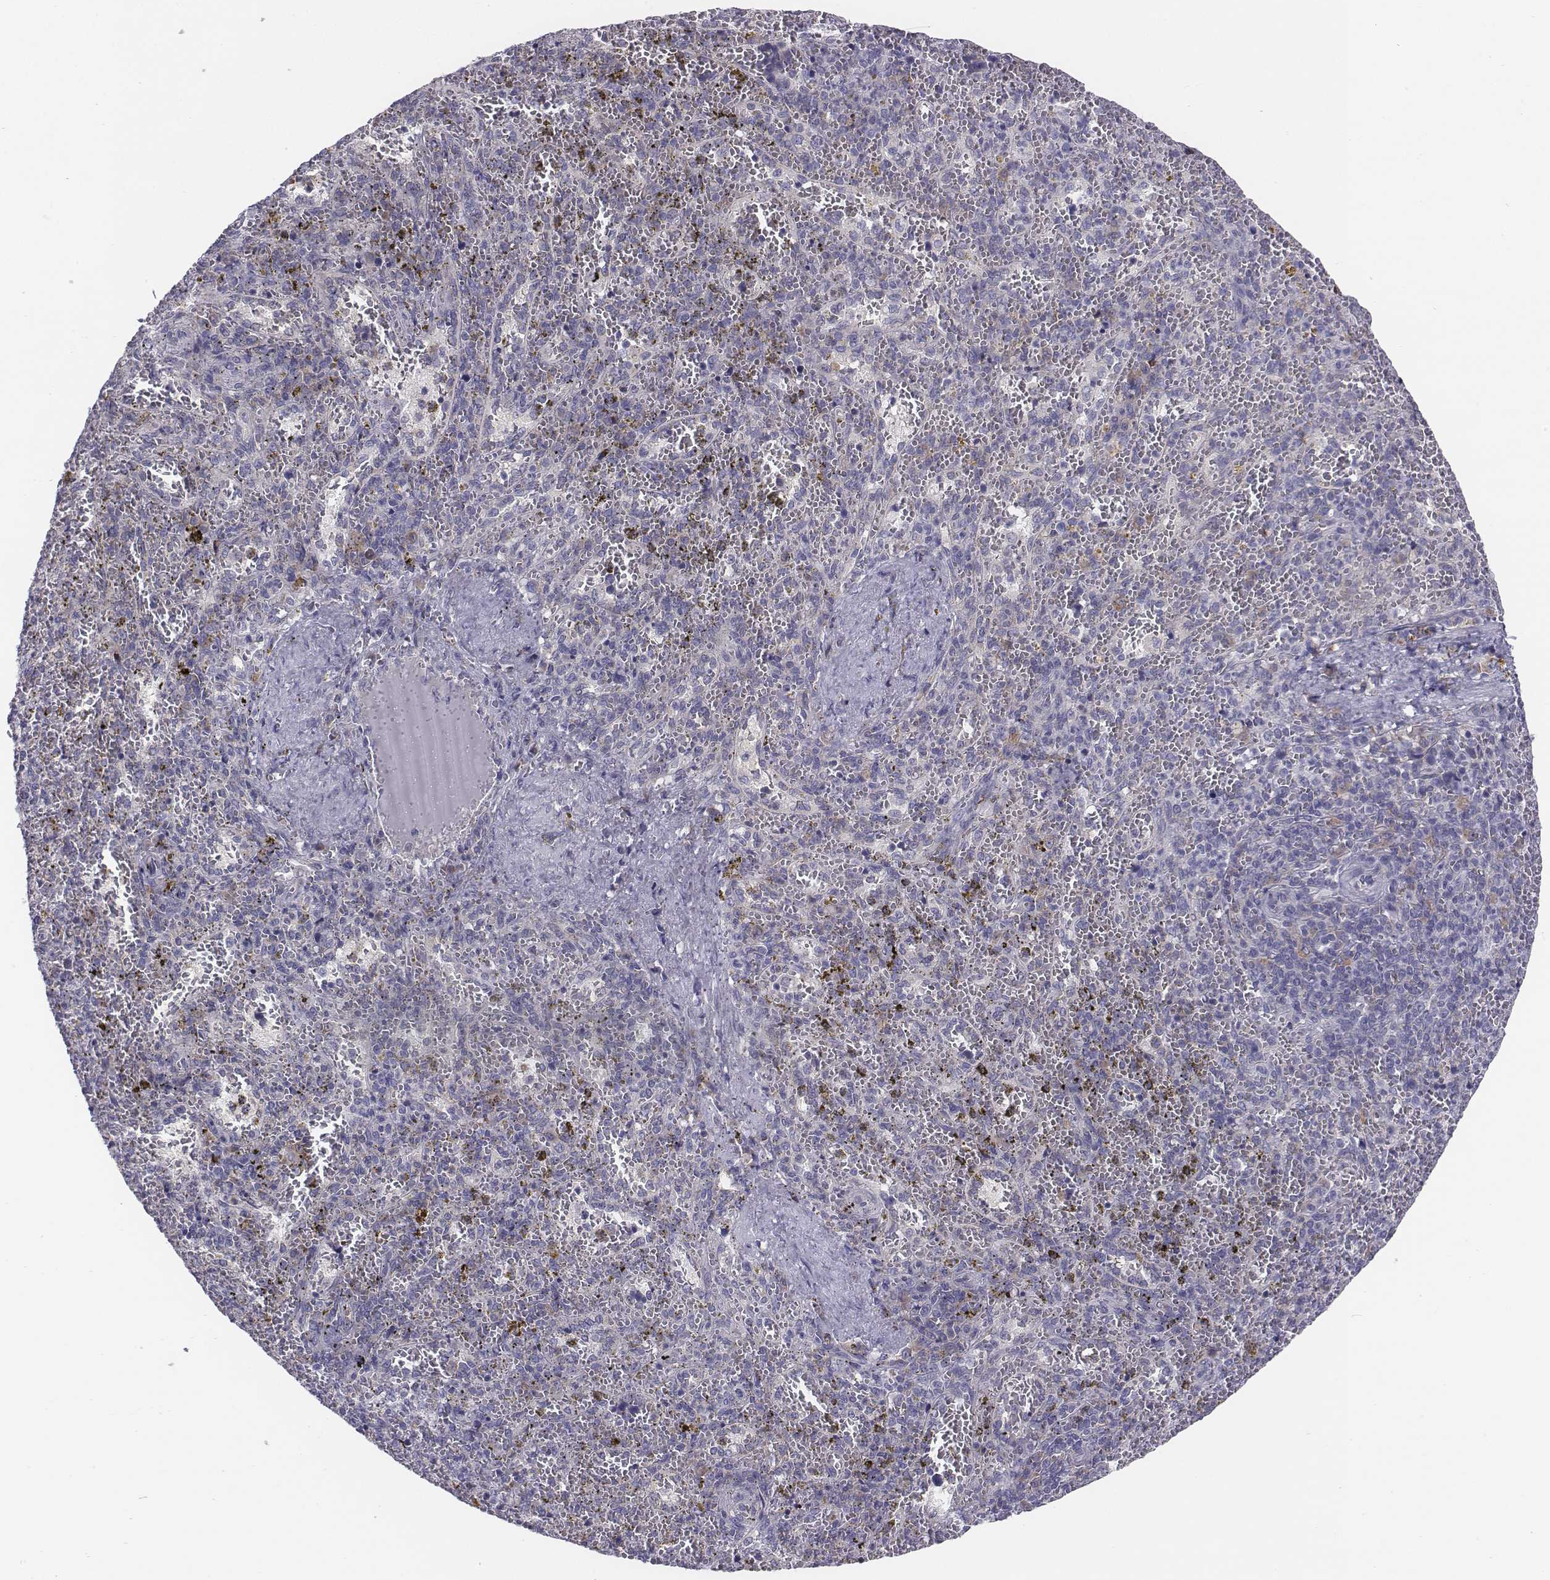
{"staining": {"intensity": "negative", "quantity": "none", "location": "none"}, "tissue": "spleen", "cell_type": "Cells in red pulp", "image_type": "normal", "snomed": [{"axis": "morphology", "description": "Normal tissue, NOS"}, {"axis": "topography", "description": "Spleen"}], "caption": "High power microscopy image of an immunohistochemistry (IHC) histopathology image of normal spleen, revealing no significant staining in cells in red pulp.", "gene": "CHST14", "patient": {"sex": "female", "age": 50}}